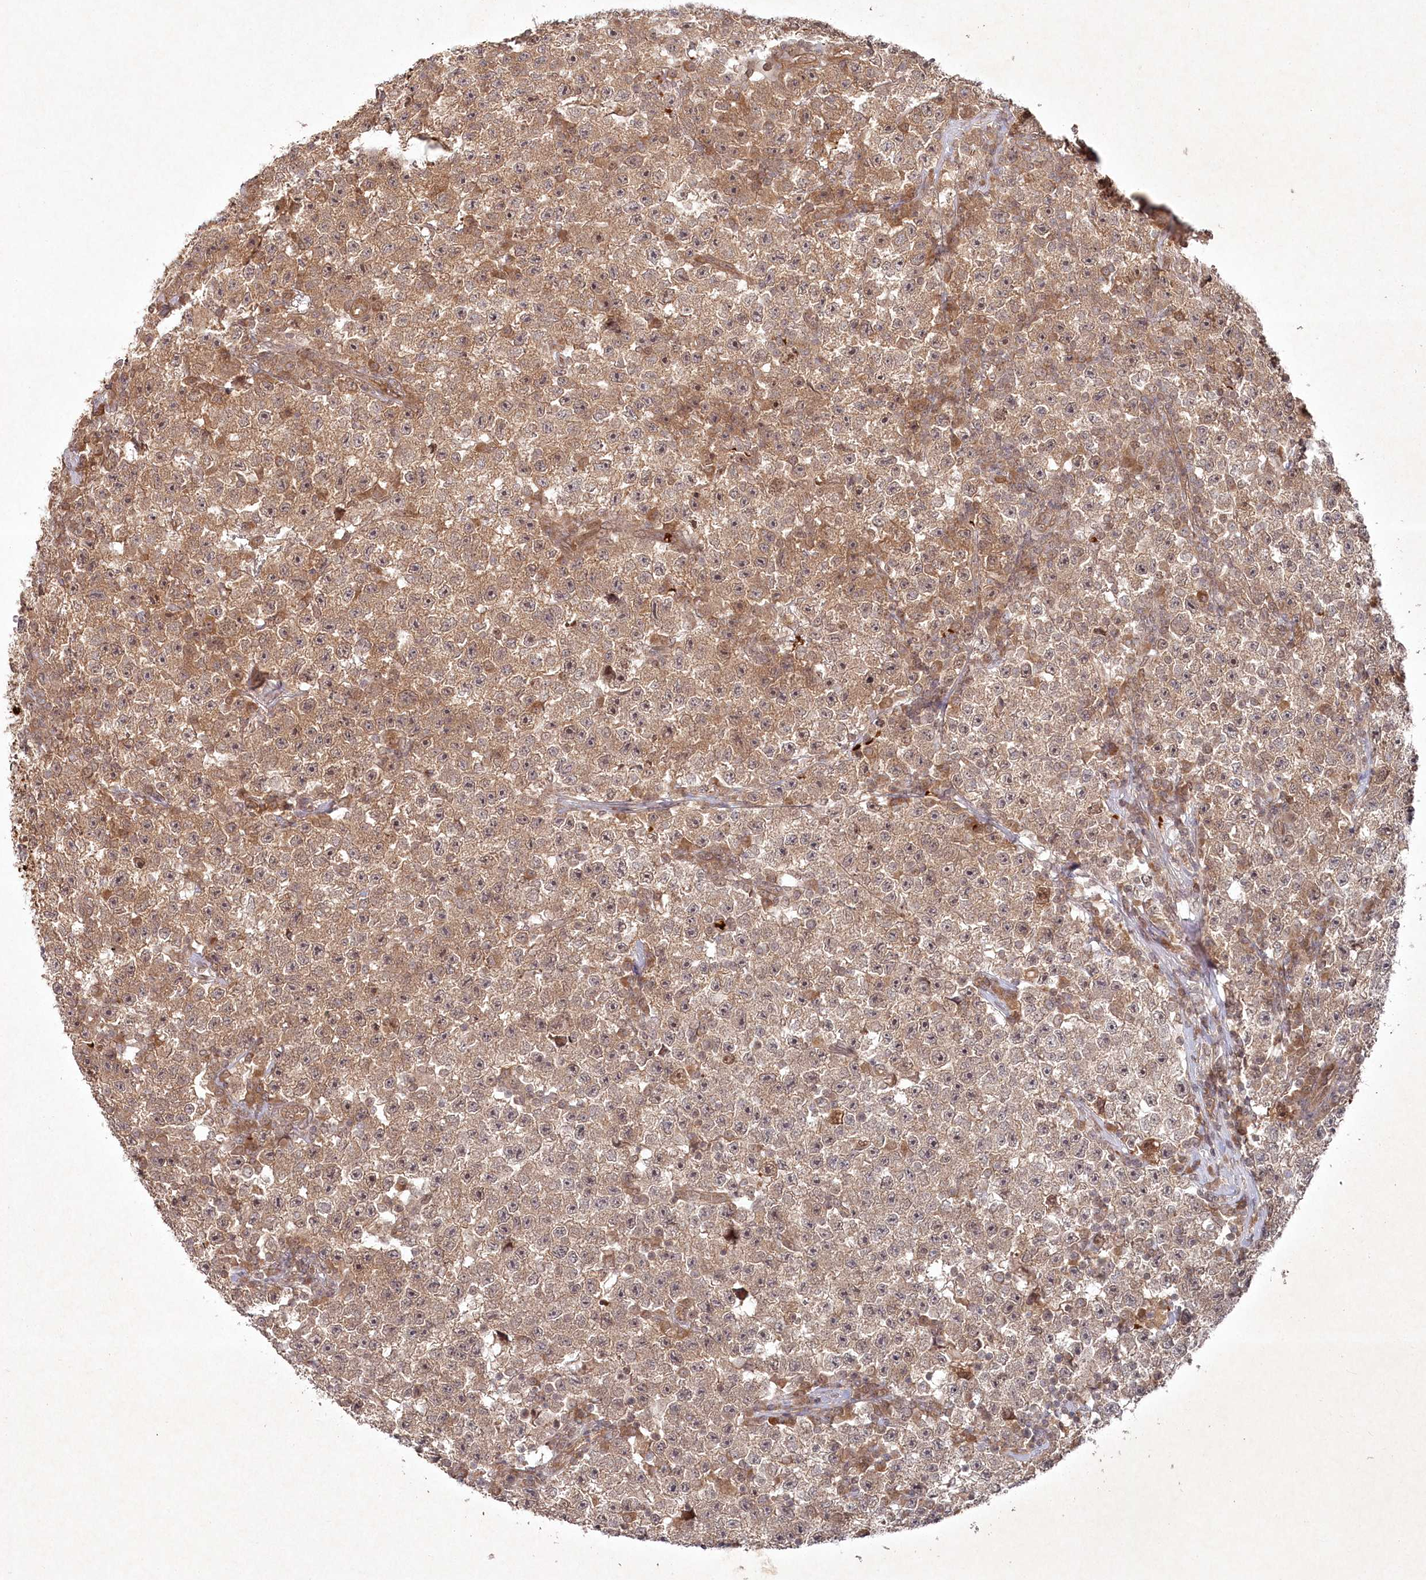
{"staining": {"intensity": "moderate", "quantity": ">75%", "location": "cytoplasmic/membranous"}, "tissue": "testis cancer", "cell_type": "Tumor cells", "image_type": "cancer", "snomed": [{"axis": "morphology", "description": "Seminoma, NOS"}, {"axis": "topography", "description": "Testis"}], "caption": "Seminoma (testis) tissue shows moderate cytoplasmic/membranous positivity in about >75% of tumor cells", "gene": "FBXL17", "patient": {"sex": "male", "age": 22}}